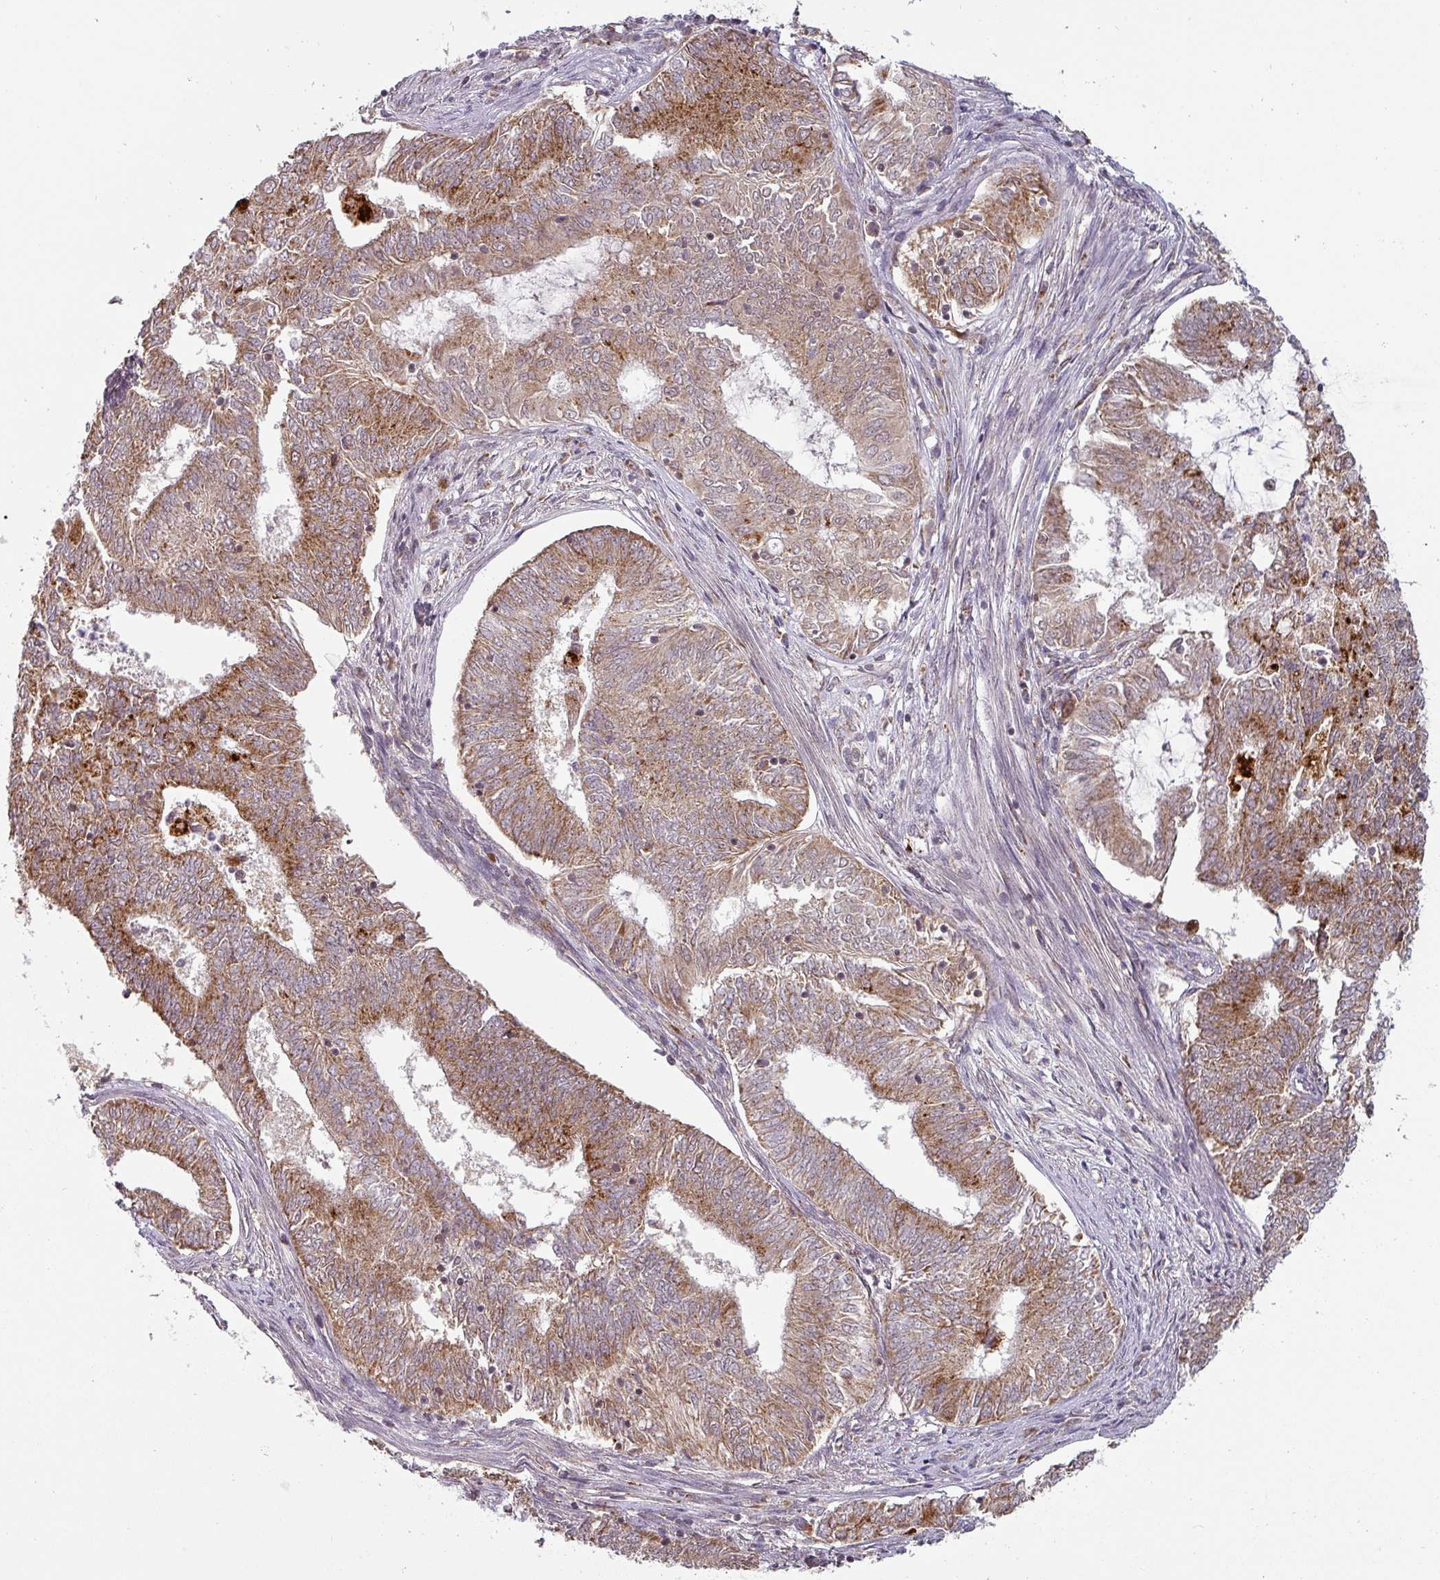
{"staining": {"intensity": "moderate", "quantity": ">75%", "location": "cytoplasmic/membranous"}, "tissue": "endometrial cancer", "cell_type": "Tumor cells", "image_type": "cancer", "snomed": [{"axis": "morphology", "description": "Adenocarcinoma, NOS"}, {"axis": "topography", "description": "Endometrium"}], "caption": "This is an image of immunohistochemistry staining of endometrial adenocarcinoma, which shows moderate staining in the cytoplasmic/membranous of tumor cells.", "gene": "MRPS16", "patient": {"sex": "female", "age": 62}}